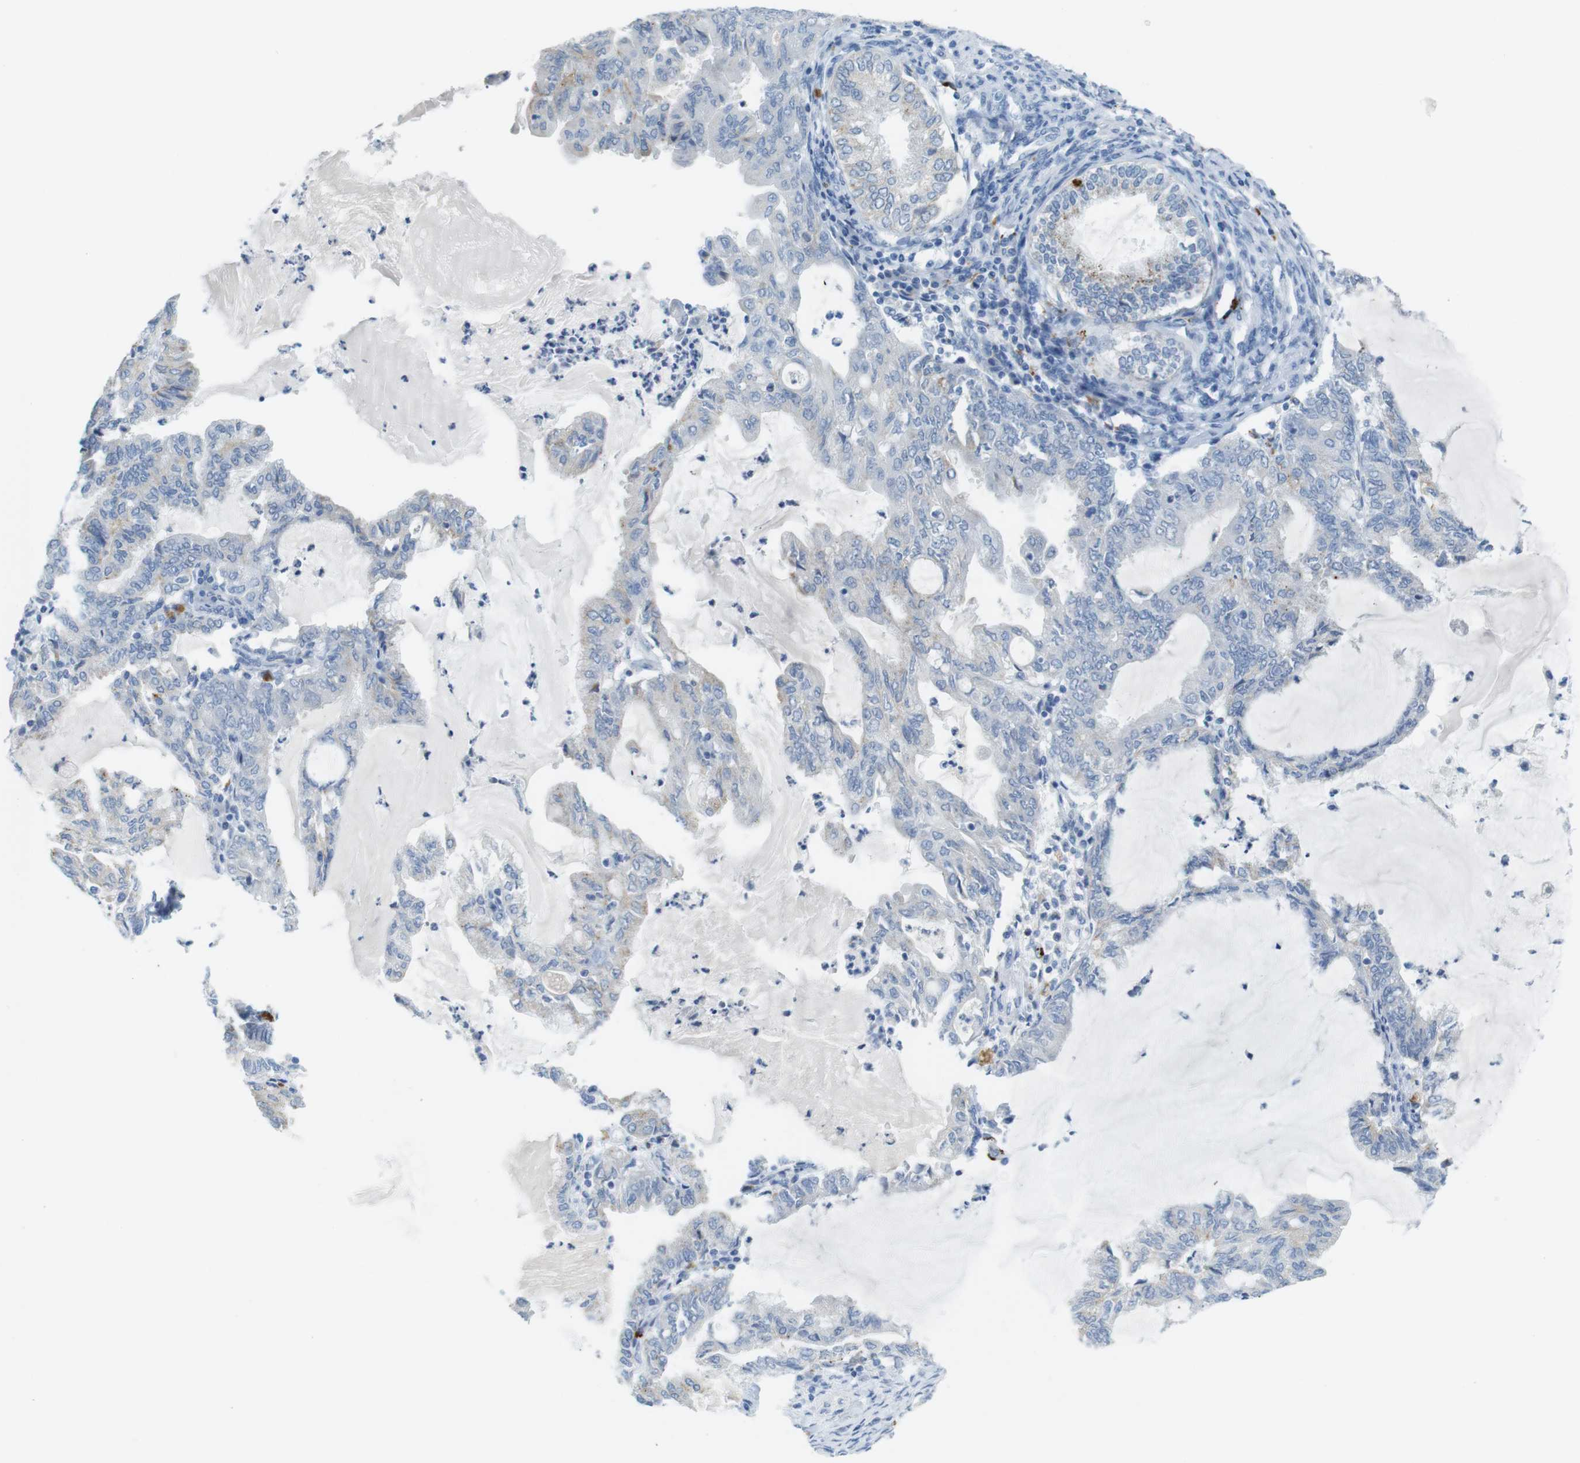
{"staining": {"intensity": "weak", "quantity": "<25%", "location": "cytoplasmic/membranous"}, "tissue": "endometrial cancer", "cell_type": "Tumor cells", "image_type": "cancer", "snomed": [{"axis": "morphology", "description": "Adenocarcinoma, NOS"}, {"axis": "topography", "description": "Endometrium"}], "caption": "IHC of human adenocarcinoma (endometrial) reveals no positivity in tumor cells.", "gene": "YIPF1", "patient": {"sex": "female", "age": 86}}